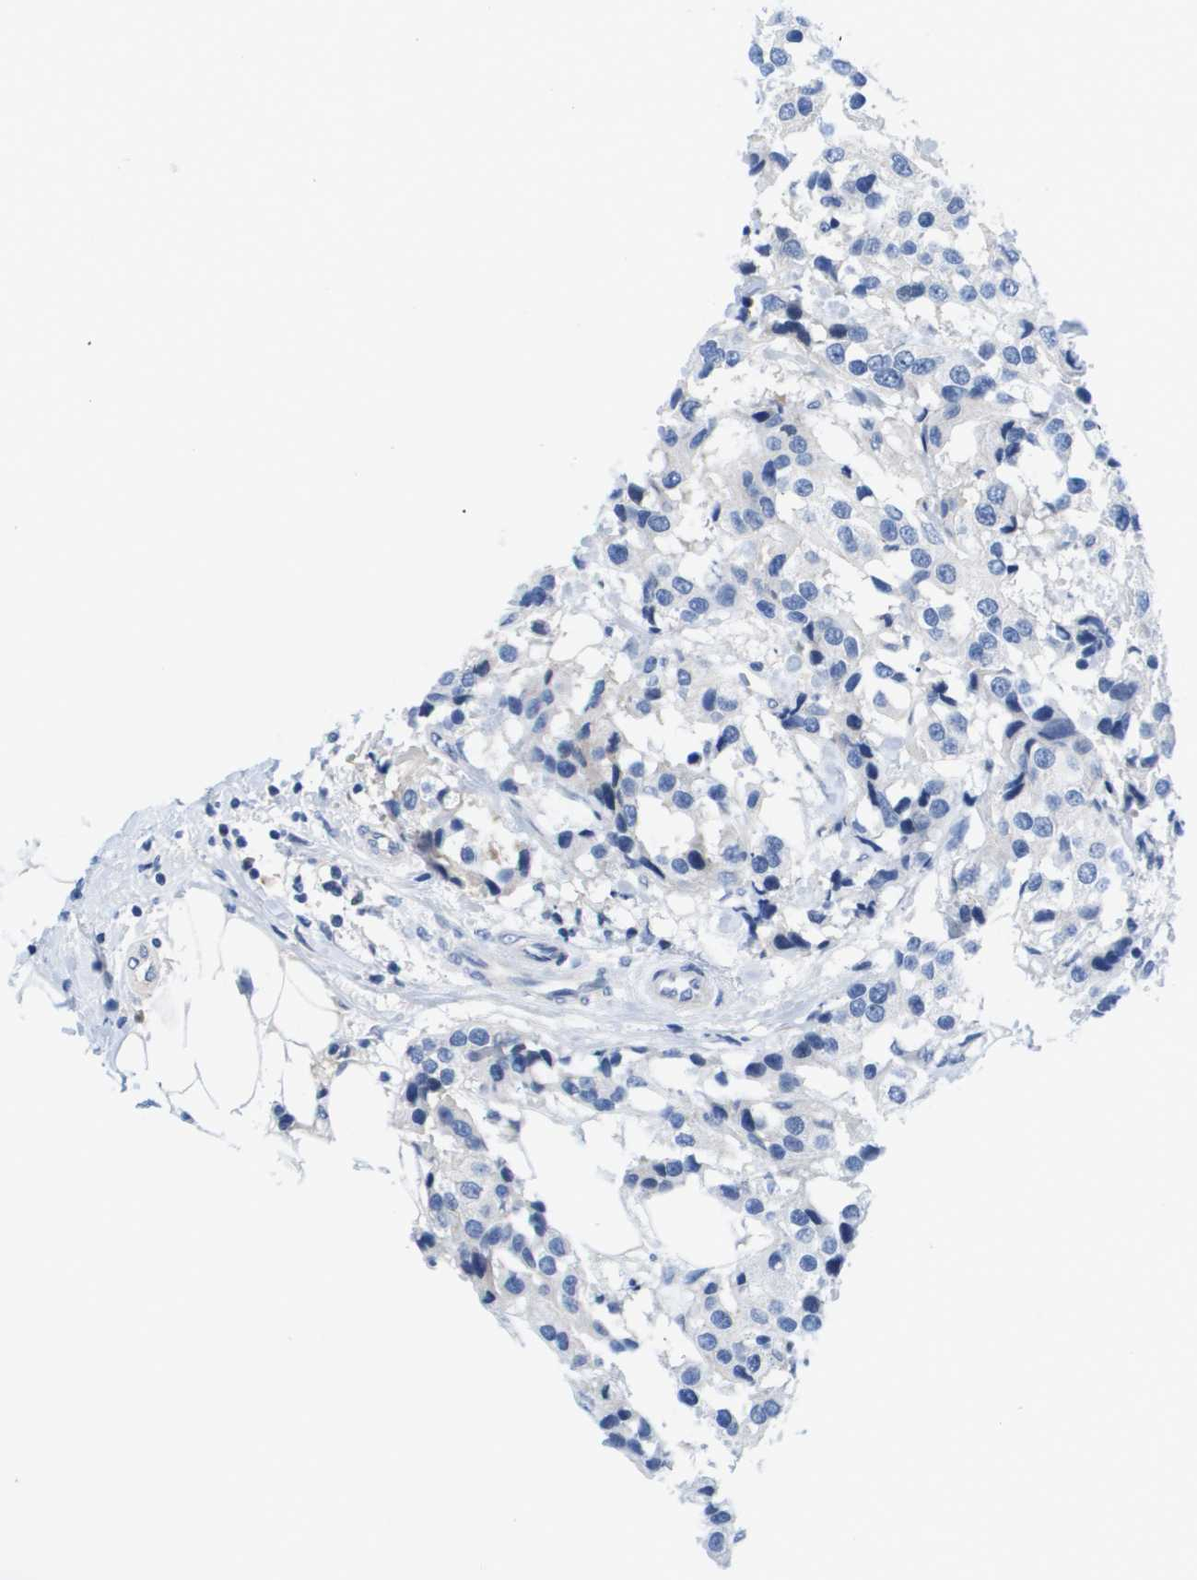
{"staining": {"intensity": "negative", "quantity": "none", "location": "none"}, "tissue": "breast cancer", "cell_type": "Tumor cells", "image_type": "cancer", "snomed": [{"axis": "morphology", "description": "Normal tissue, NOS"}, {"axis": "morphology", "description": "Duct carcinoma"}, {"axis": "topography", "description": "Breast"}], "caption": "Immunohistochemistry photomicrograph of breast cancer (invasive ductal carcinoma) stained for a protein (brown), which demonstrates no positivity in tumor cells.", "gene": "APOA1", "patient": {"sex": "female", "age": 39}}